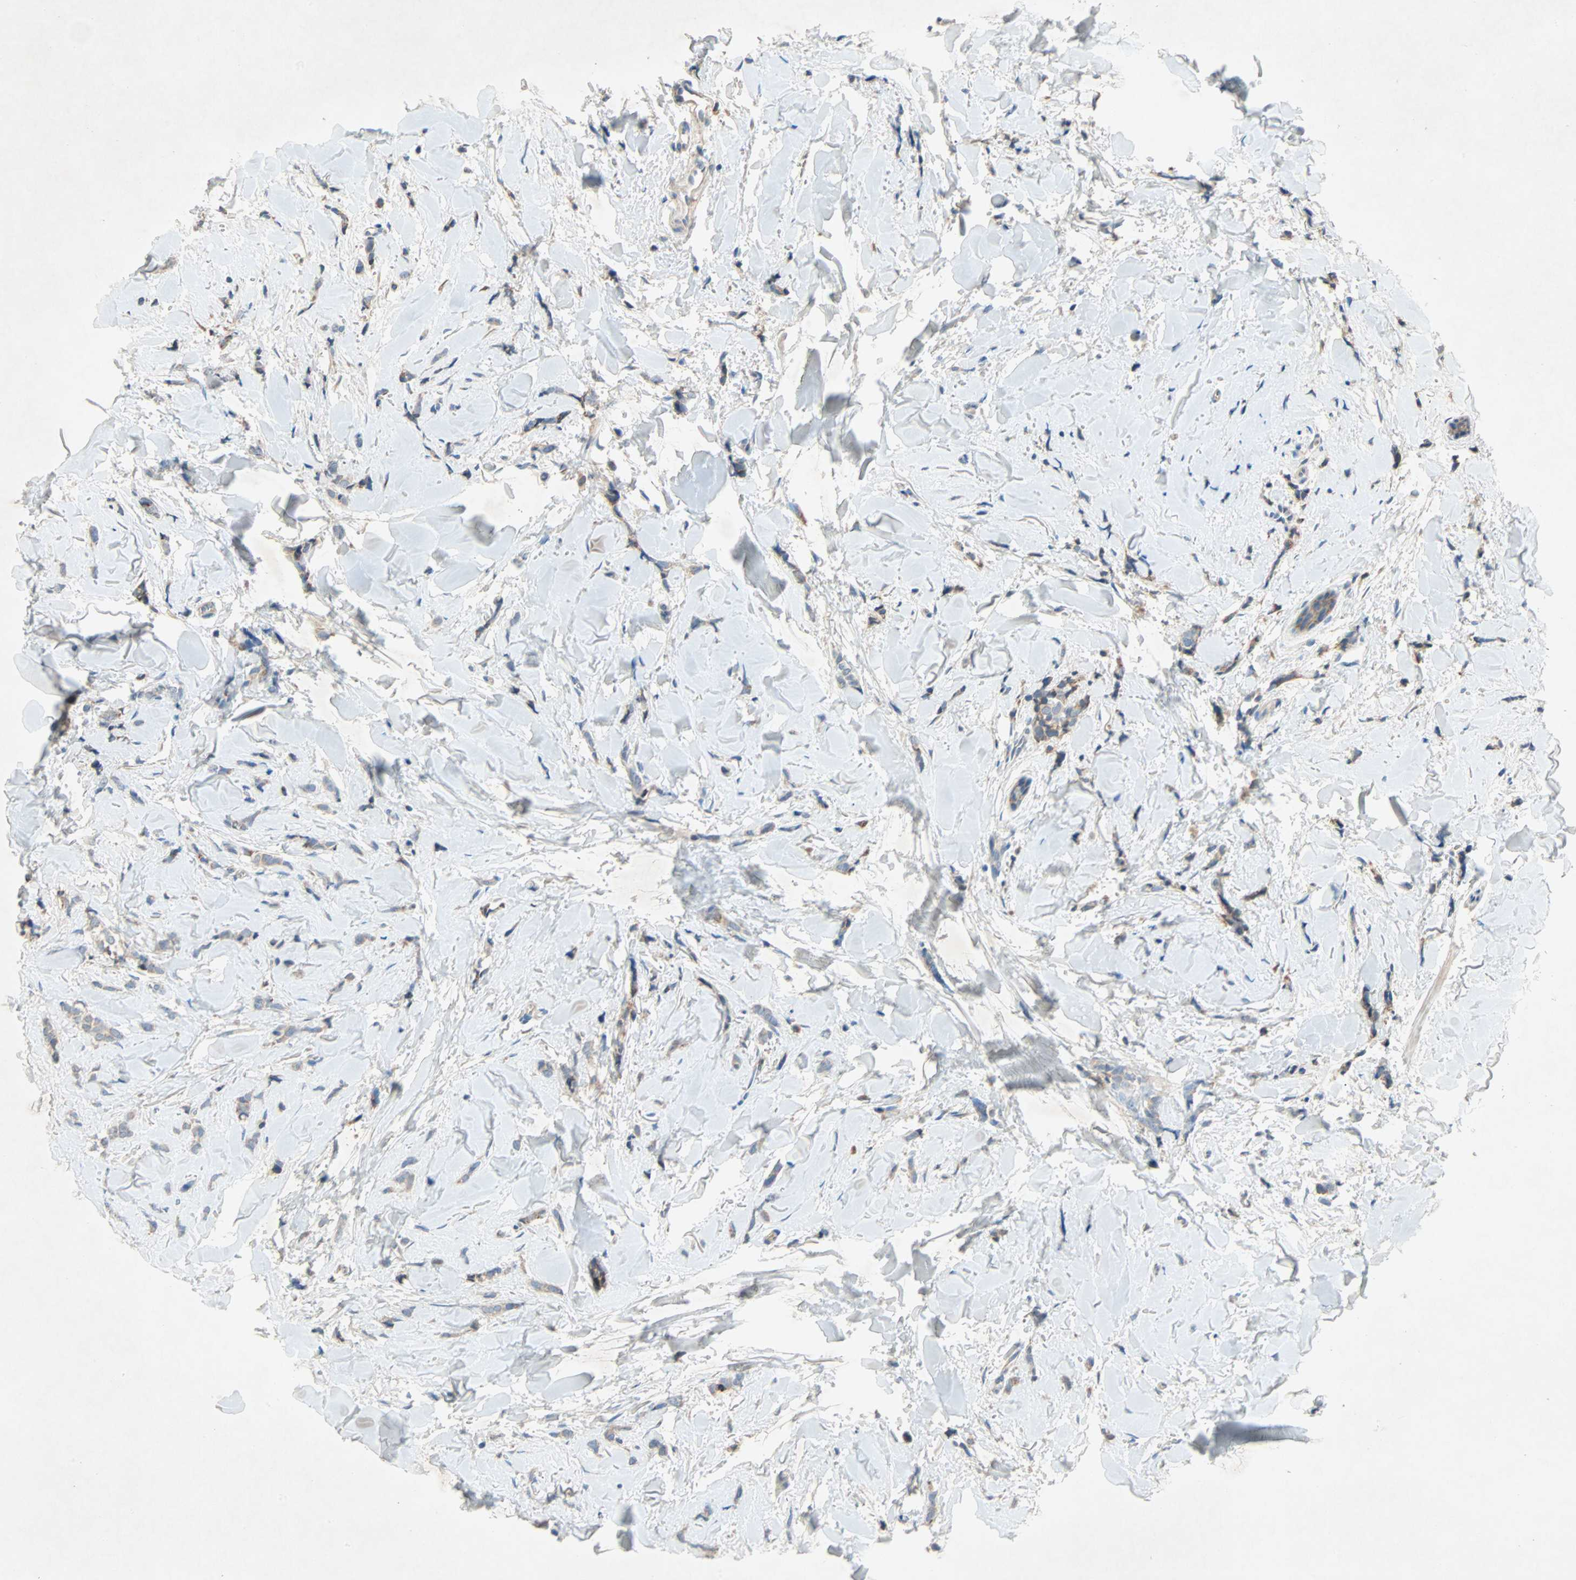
{"staining": {"intensity": "weak", "quantity": ">75%", "location": "cytoplasmic/membranous"}, "tissue": "breast cancer", "cell_type": "Tumor cells", "image_type": "cancer", "snomed": [{"axis": "morphology", "description": "Lobular carcinoma"}, {"axis": "topography", "description": "Skin"}, {"axis": "topography", "description": "Breast"}], "caption": "Immunohistochemistry (IHC) micrograph of human breast lobular carcinoma stained for a protein (brown), which displays low levels of weak cytoplasmic/membranous positivity in approximately >75% of tumor cells.", "gene": "XYLT1", "patient": {"sex": "female", "age": 46}}